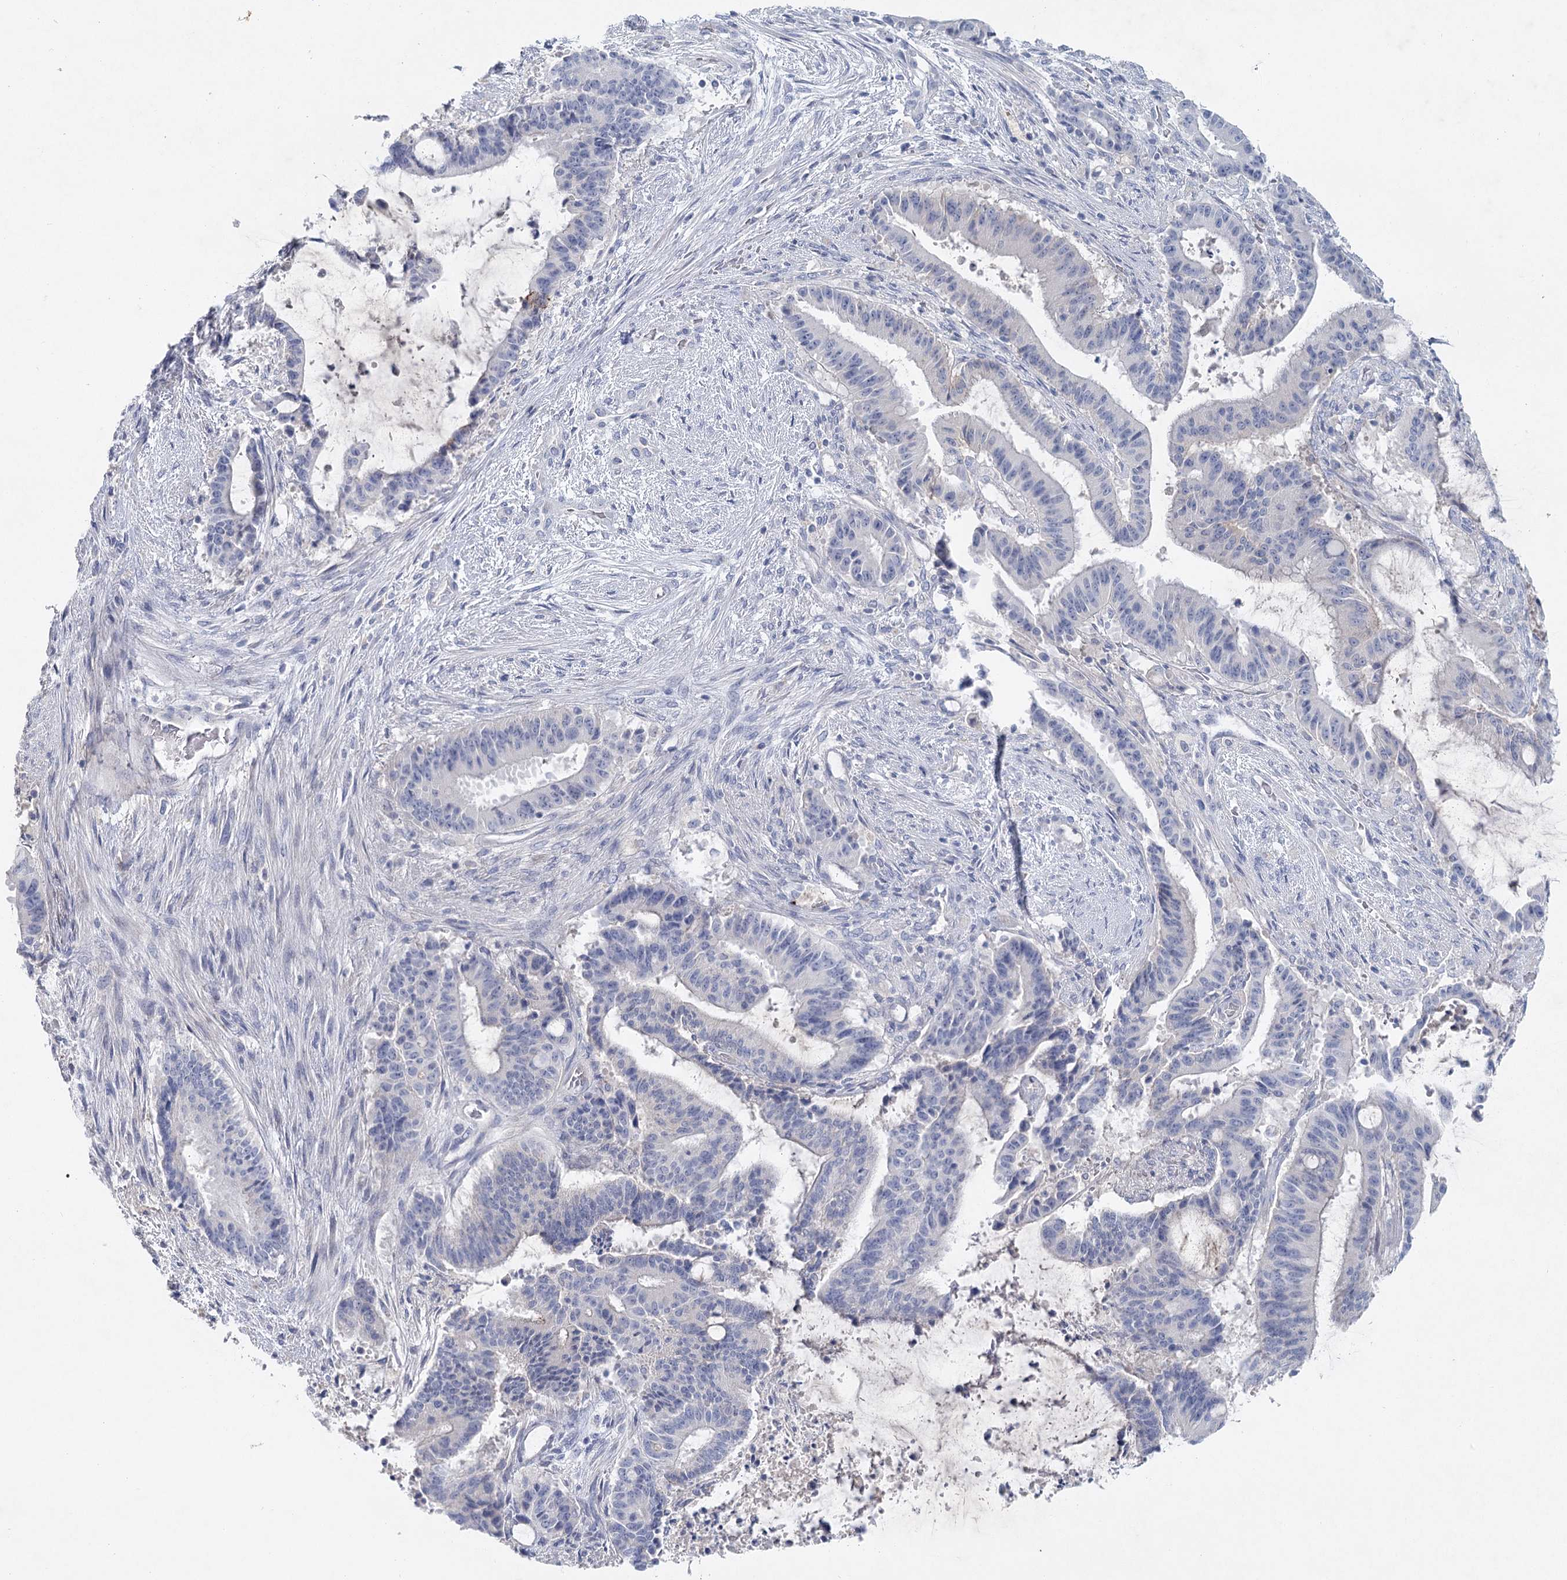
{"staining": {"intensity": "weak", "quantity": "<25%", "location": "cytoplasmic/membranous"}, "tissue": "liver cancer", "cell_type": "Tumor cells", "image_type": "cancer", "snomed": [{"axis": "morphology", "description": "Normal tissue, NOS"}, {"axis": "morphology", "description": "Cholangiocarcinoma"}, {"axis": "topography", "description": "Liver"}, {"axis": "topography", "description": "Peripheral nerve tissue"}], "caption": "A high-resolution histopathology image shows IHC staining of liver cholangiocarcinoma, which exhibits no significant staining in tumor cells. (Stains: DAB immunohistochemistry with hematoxylin counter stain, Microscopy: brightfield microscopy at high magnification).", "gene": "MAP3K13", "patient": {"sex": "female", "age": 73}}